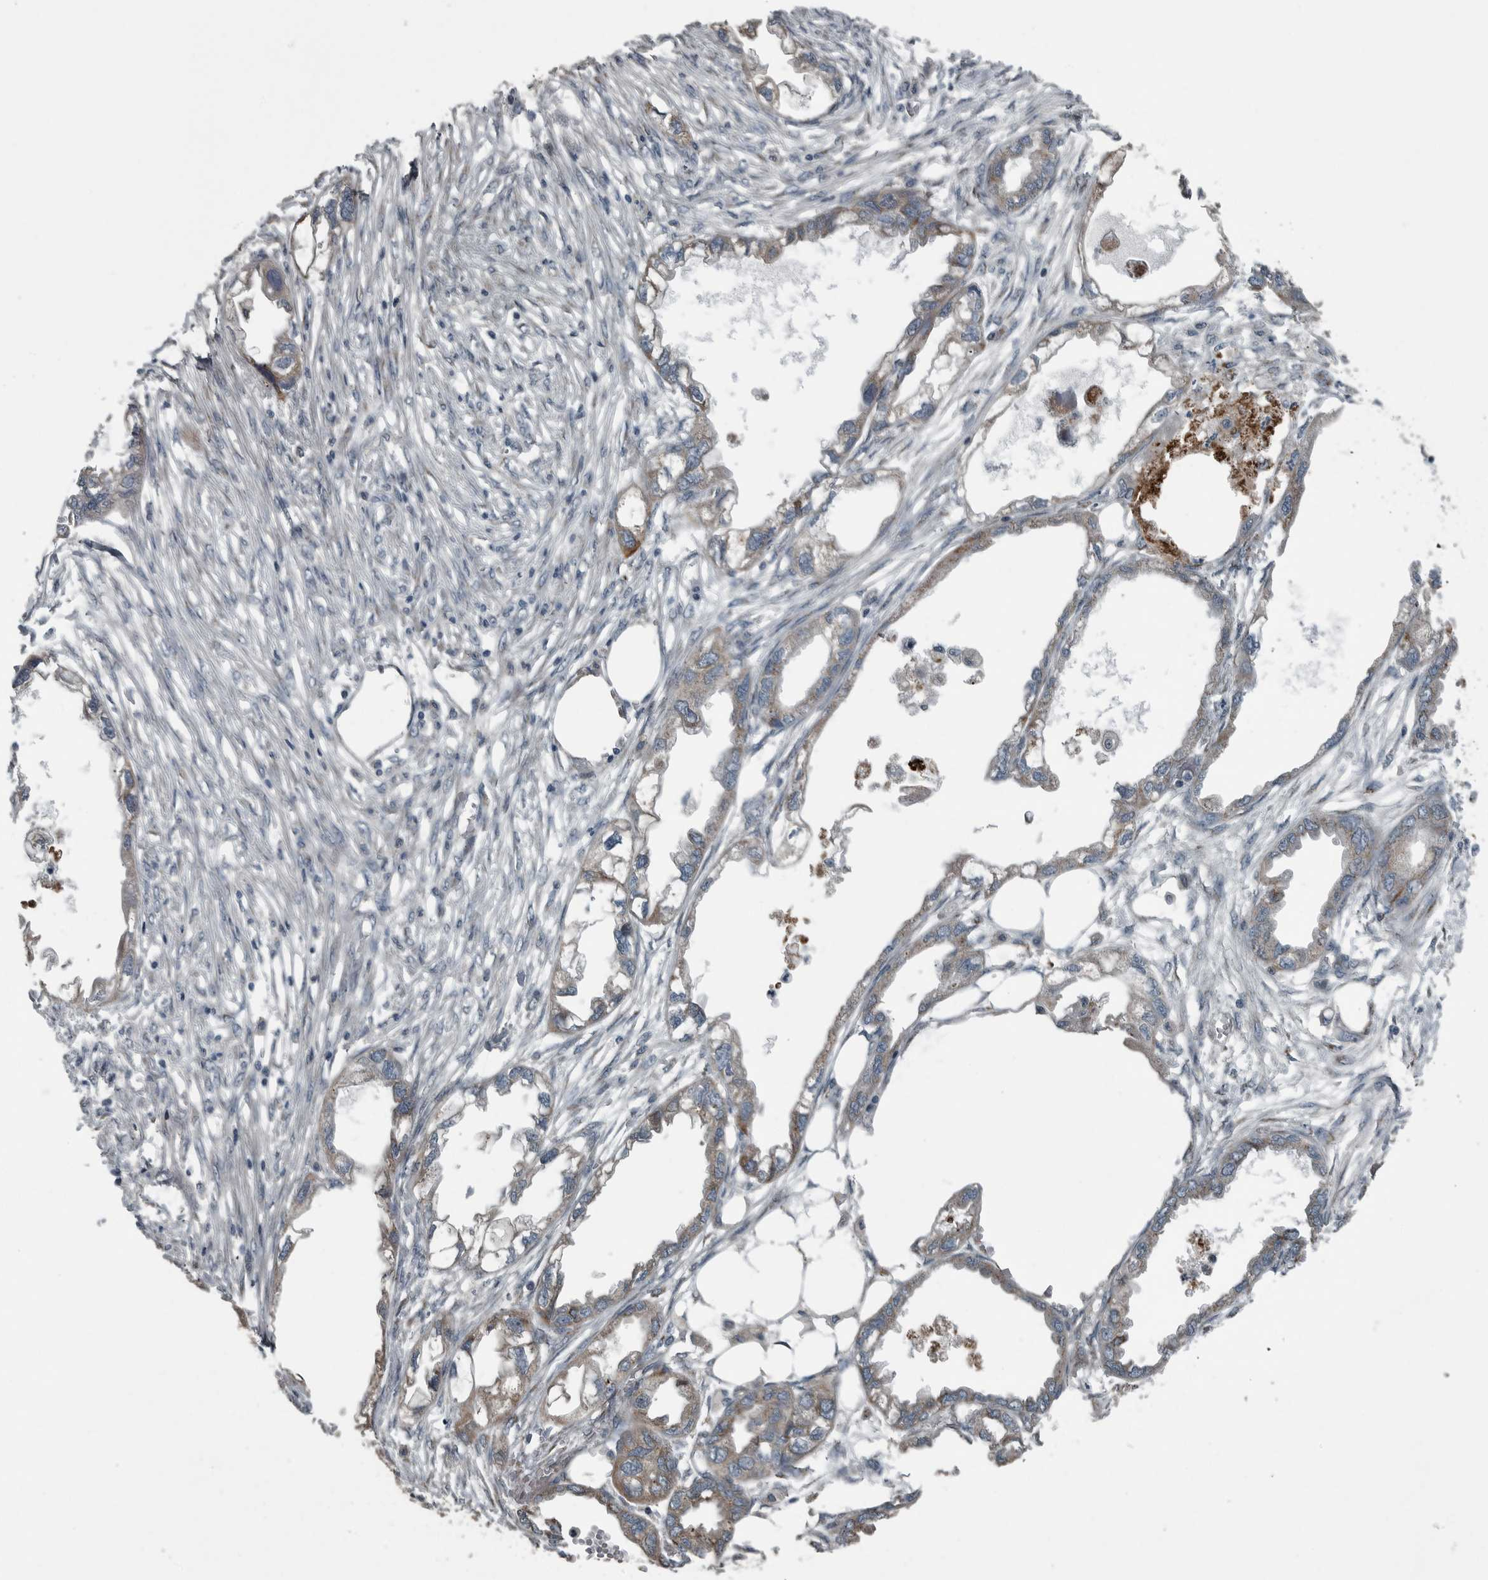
{"staining": {"intensity": "weak", "quantity": "25%-75%", "location": "cytoplasmic/membranous"}, "tissue": "endometrial cancer", "cell_type": "Tumor cells", "image_type": "cancer", "snomed": [{"axis": "morphology", "description": "Adenocarcinoma, NOS"}, {"axis": "morphology", "description": "Adenocarcinoma, metastatic, NOS"}, {"axis": "topography", "description": "Adipose tissue"}, {"axis": "topography", "description": "Endometrium"}], "caption": "About 25%-75% of tumor cells in human endometrial cancer (adenocarcinoma) show weak cytoplasmic/membranous protein positivity as visualized by brown immunohistochemical staining.", "gene": "ZNF345", "patient": {"sex": "female", "age": 67}}